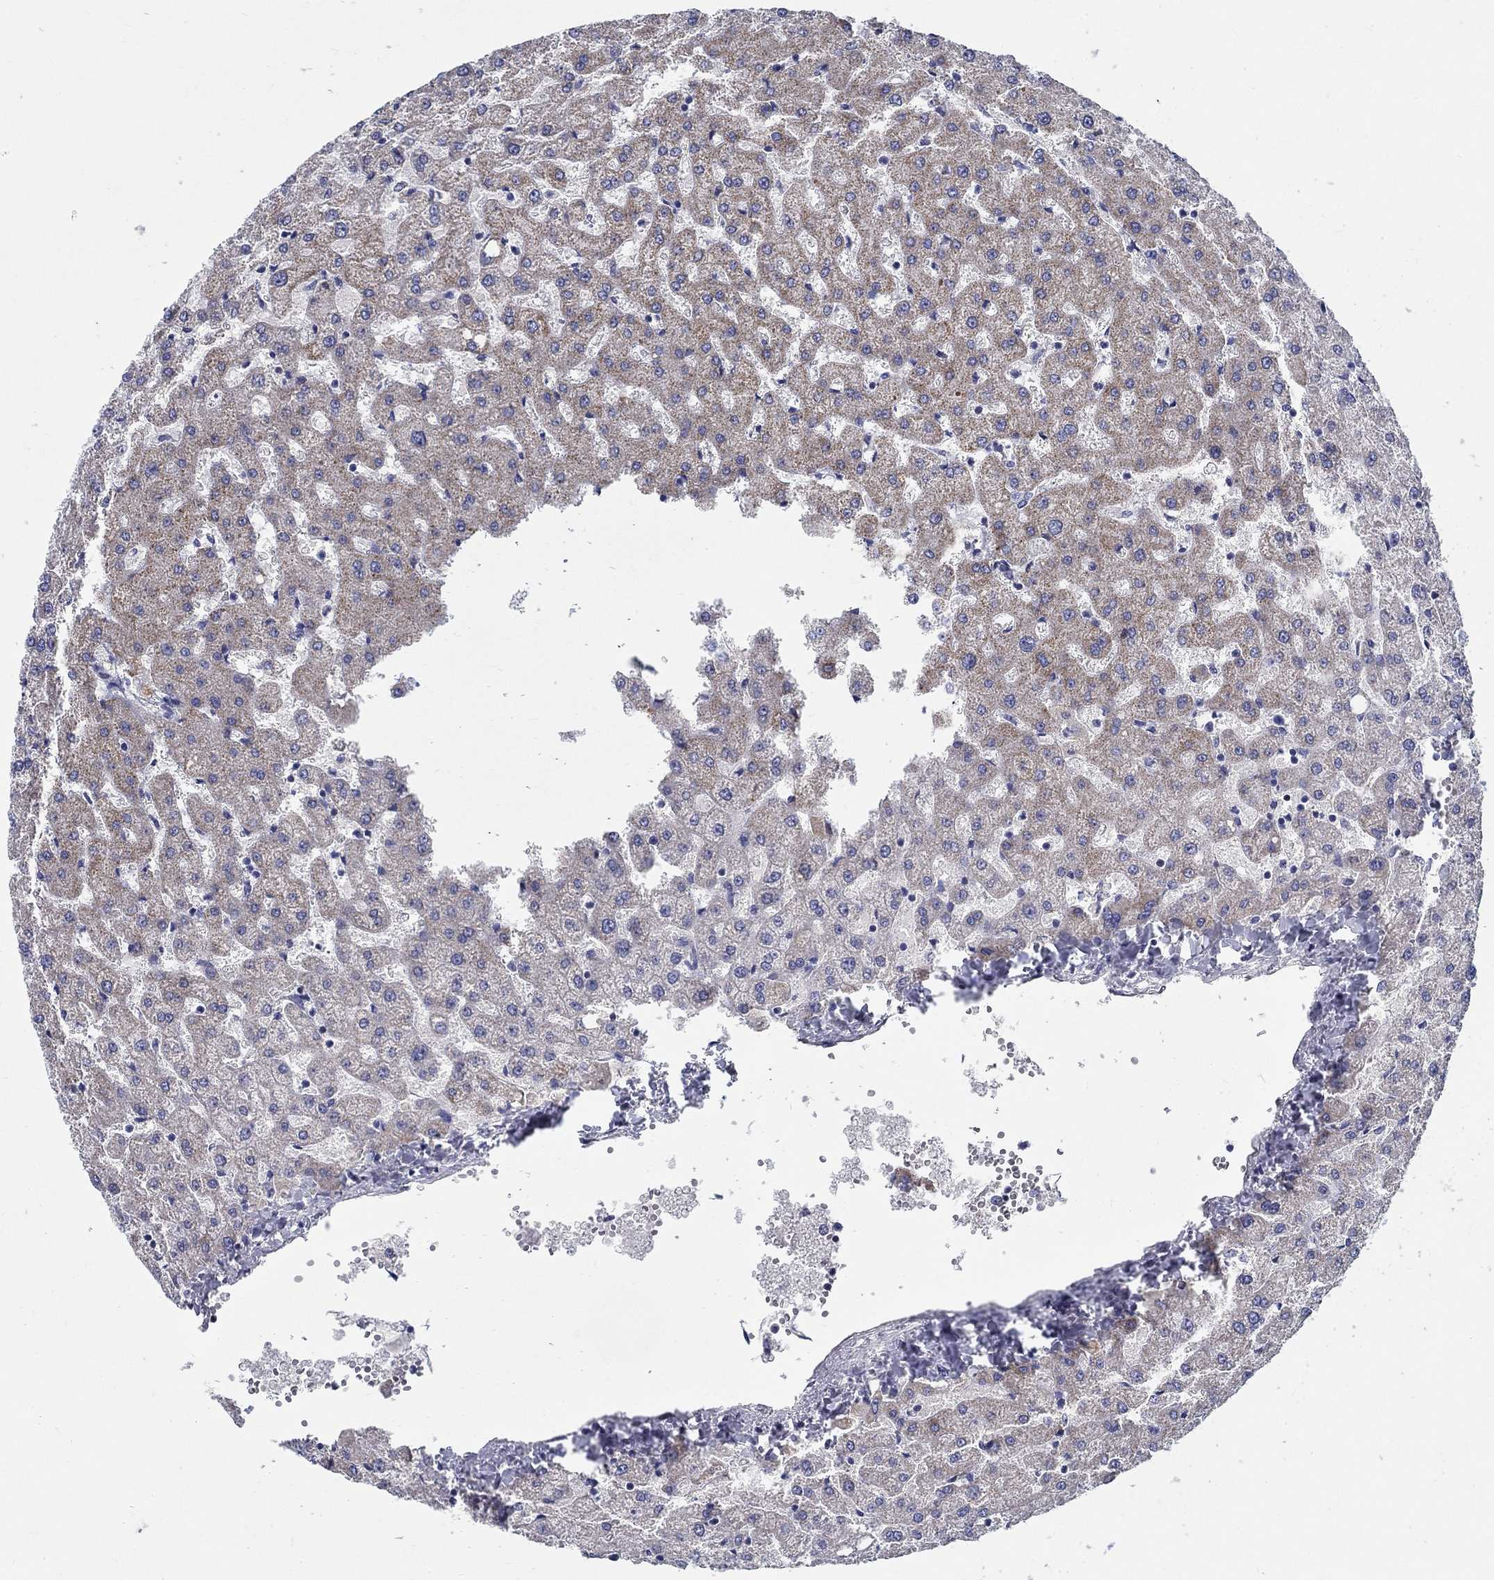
{"staining": {"intensity": "negative", "quantity": "none", "location": "none"}, "tissue": "liver", "cell_type": "Cholangiocytes", "image_type": "normal", "snomed": [{"axis": "morphology", "description": "Normal tissue, NOS"}, {"axis": "topography", "description": "Liver"}], "caption": "The IHC image has no significant expression in cholangiocytes of liver.", "gene": "CRYGA", "patient": {"sex": "female", "age": 50}}